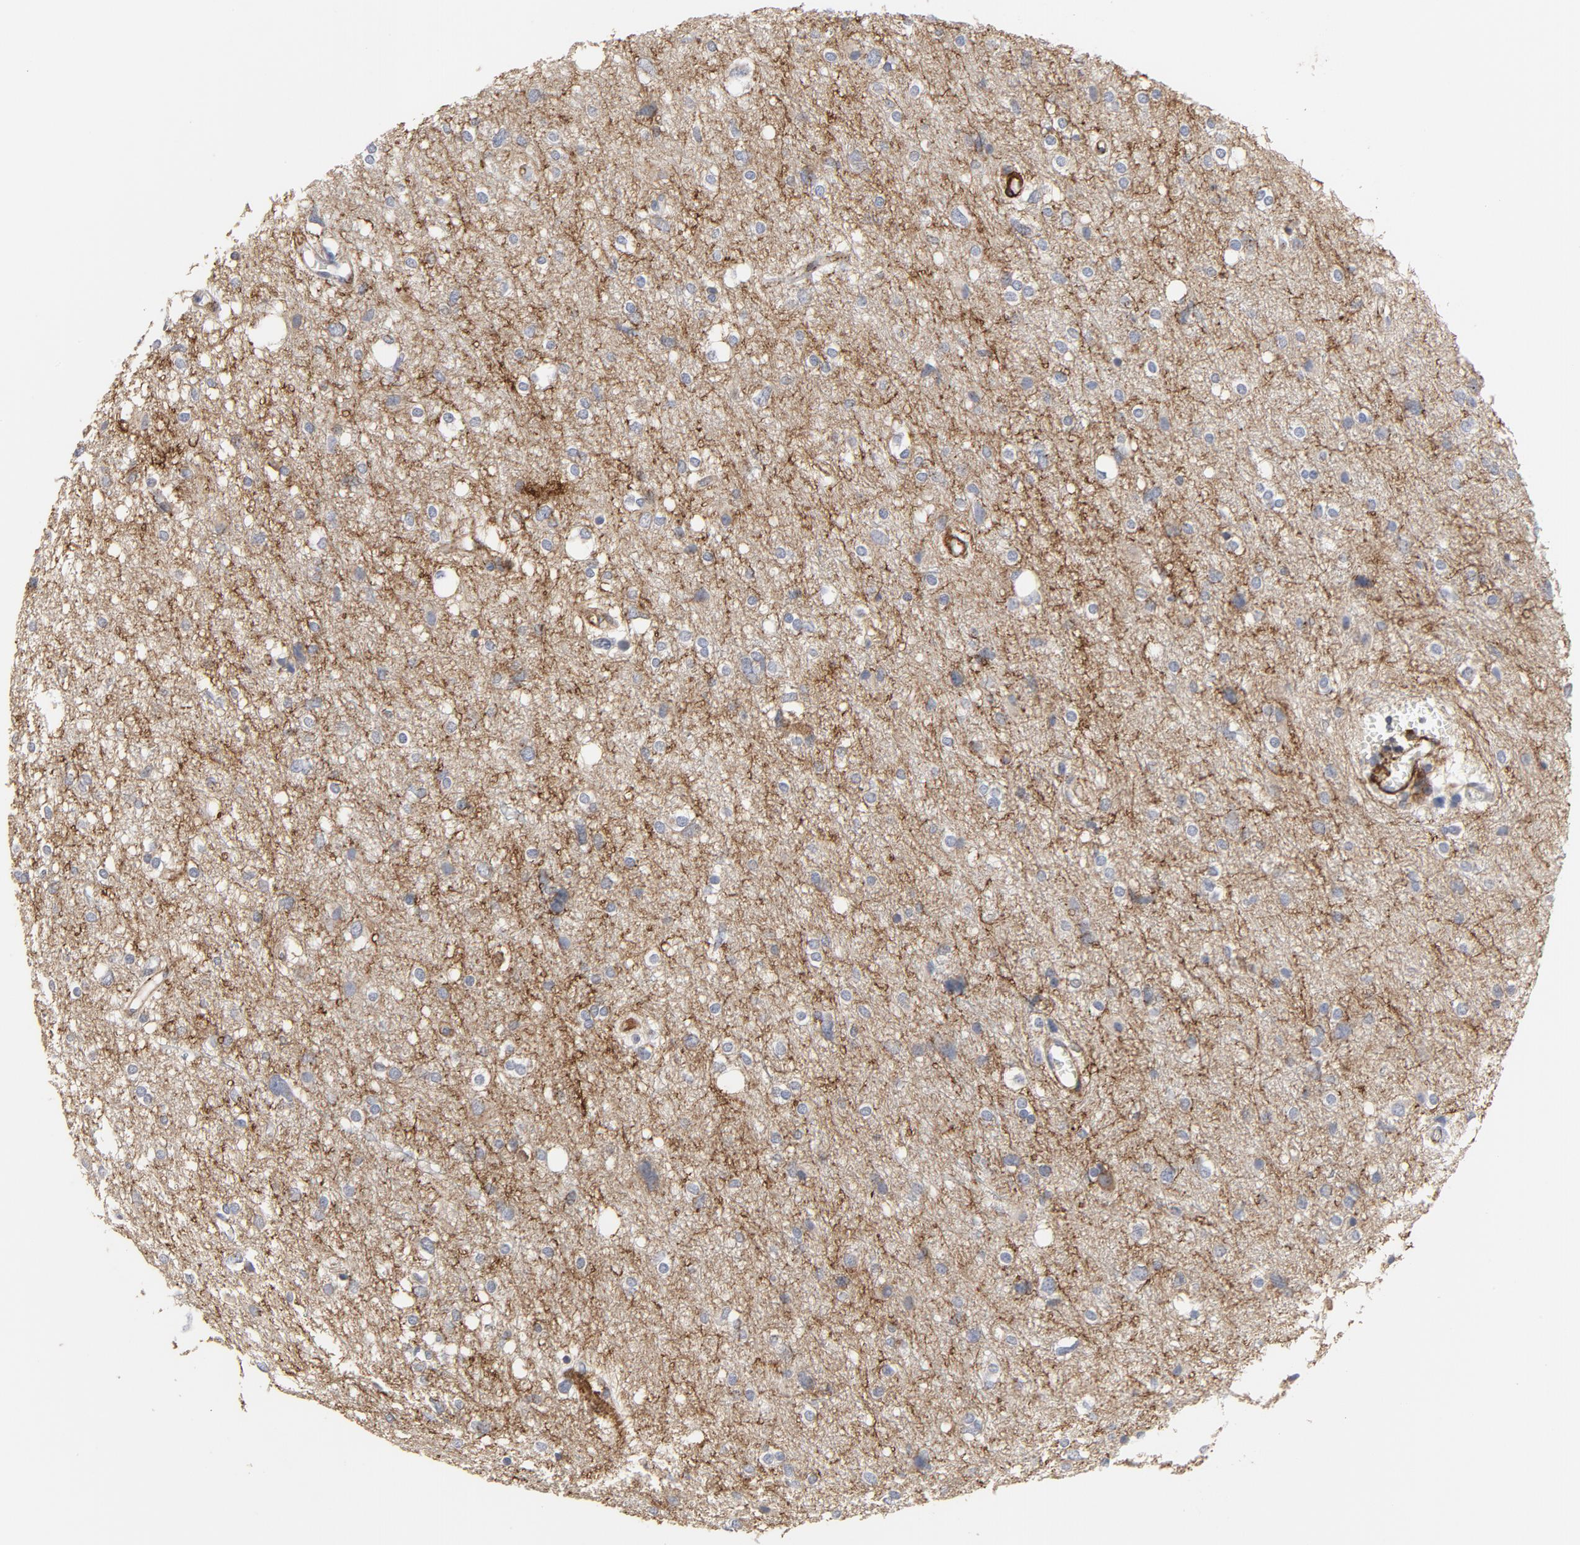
{"staining": {"intensity": "negative", "quantity": "none", "location": "none"}, "tissue": "glioma", "cell_type": "Tumor cells", "image_type": "cancer", "snomed": [{"axis": "morphology", "description": "Glioma, malignant, High grade"}, {"axis": "topography", "description": "Brain"}], "caption": "High power microscopy photomicrograph of an IHC histopathology image of malignant glioma (high-grade), revealing no significant expression in tumor cells.", "gene": "GNG2", "patient": {"sex": "female", "age": 59}}